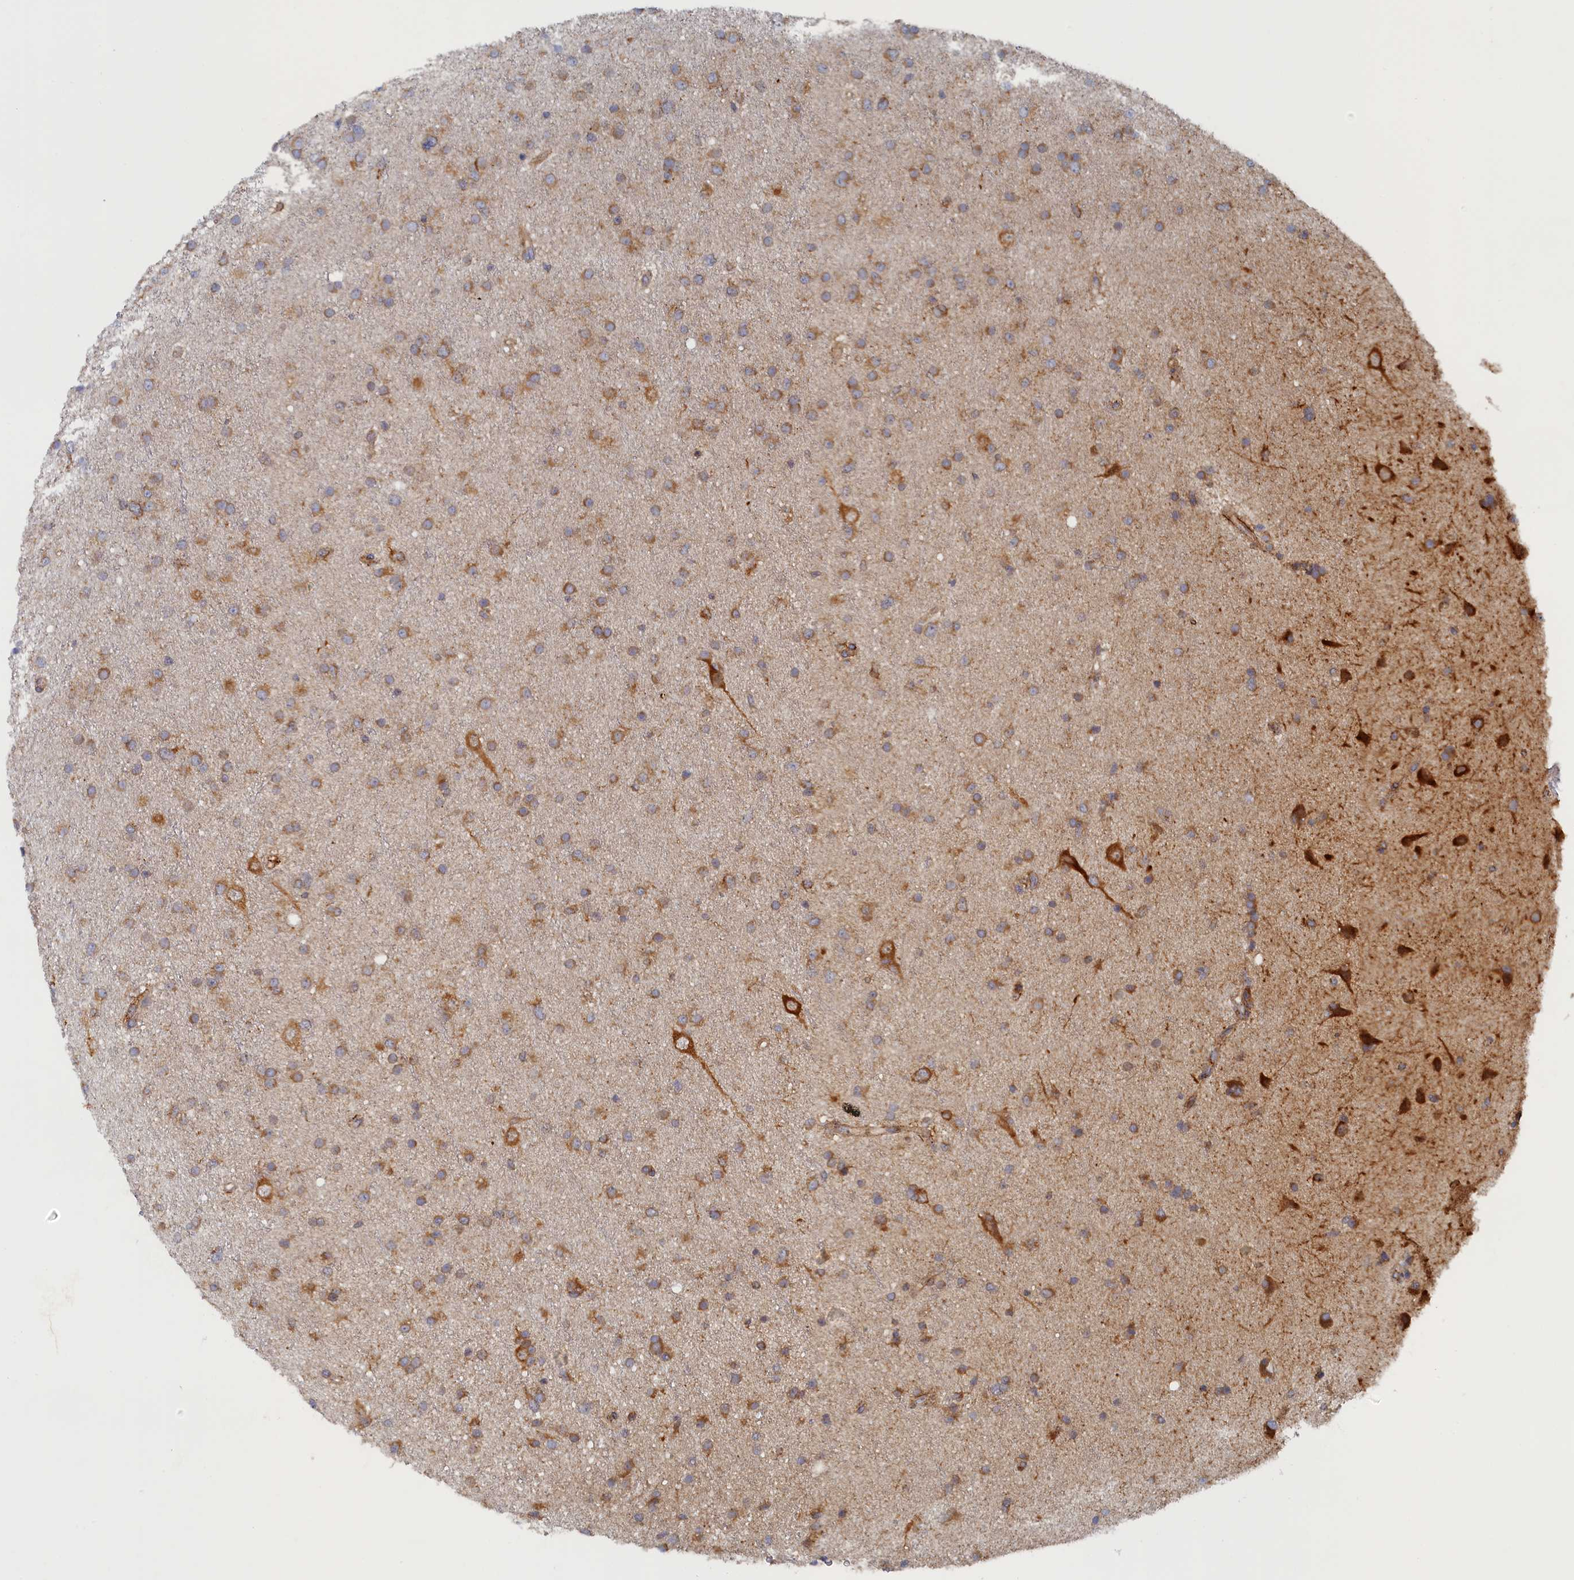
{"staining": {"intensity": "moderate", "quantity": ">75%", "location": "cytoplasmic/membranous"}, "tissue": "glioma", "cell_type": "Tumor cells", "image_type": "cancer", "snomed": [{"axis": "morphology", "description": "Glioma, malignant, Low grade"}, {"axis": "topography", "description": "Cerebral cortex"}], "caption": "Immunohistochemical staining of human glioma reveals medium levels of moderate cytoplasmic/membranous protein expression in approximately >75% of tumor cells. (brown staining indicates protein expression, while blue staining denotes nuclei).", "gene": "TMEM196", "patient": {"sex": "female", "age": 39}}